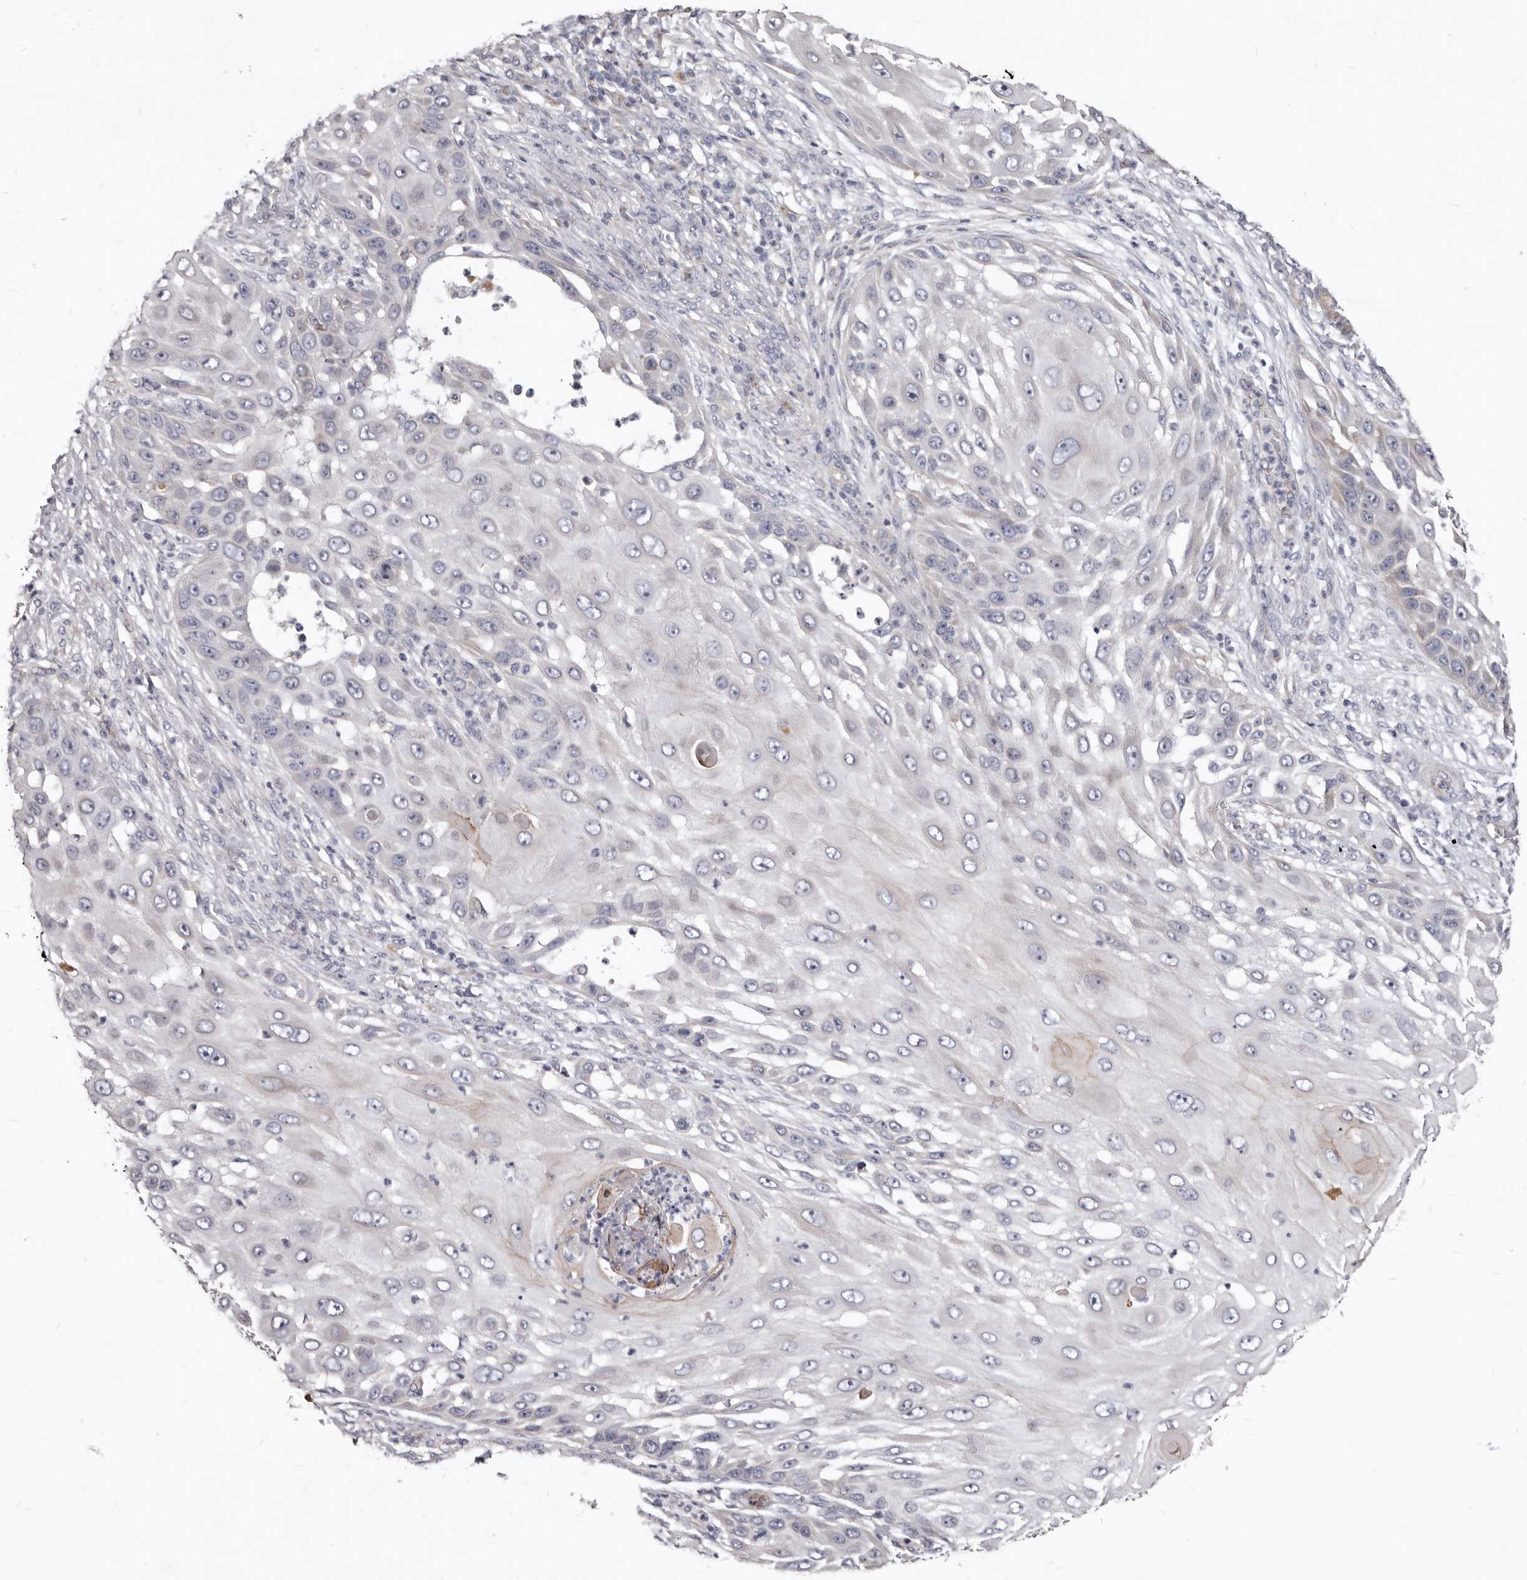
{"staining": {"intensity": "weak", "quantity": "<25%", "location": "cytoplasmic/membranous"}, "tissue": "skin cancer", "cell_type": "Tumor cells", "image_type": "cancer", "snomed": [{"axis": "morphology", "description": "Squamous cell carcinoma, NOS"}, {"axis": "topography", "description": "Skin"}], "caption": "A high-resolution histopathology image shows immunohistochemistry (IHC) staining of skin cancer, which demonstrates no significant staining in tumor cells. The staining is performed using DAB (3,3'-diaminobenzidine) brown chromogen with nuclei counter-stained in using hematoxylin.", "gene": "FMO2", "patient": {"sex": "female", "age": 44}}